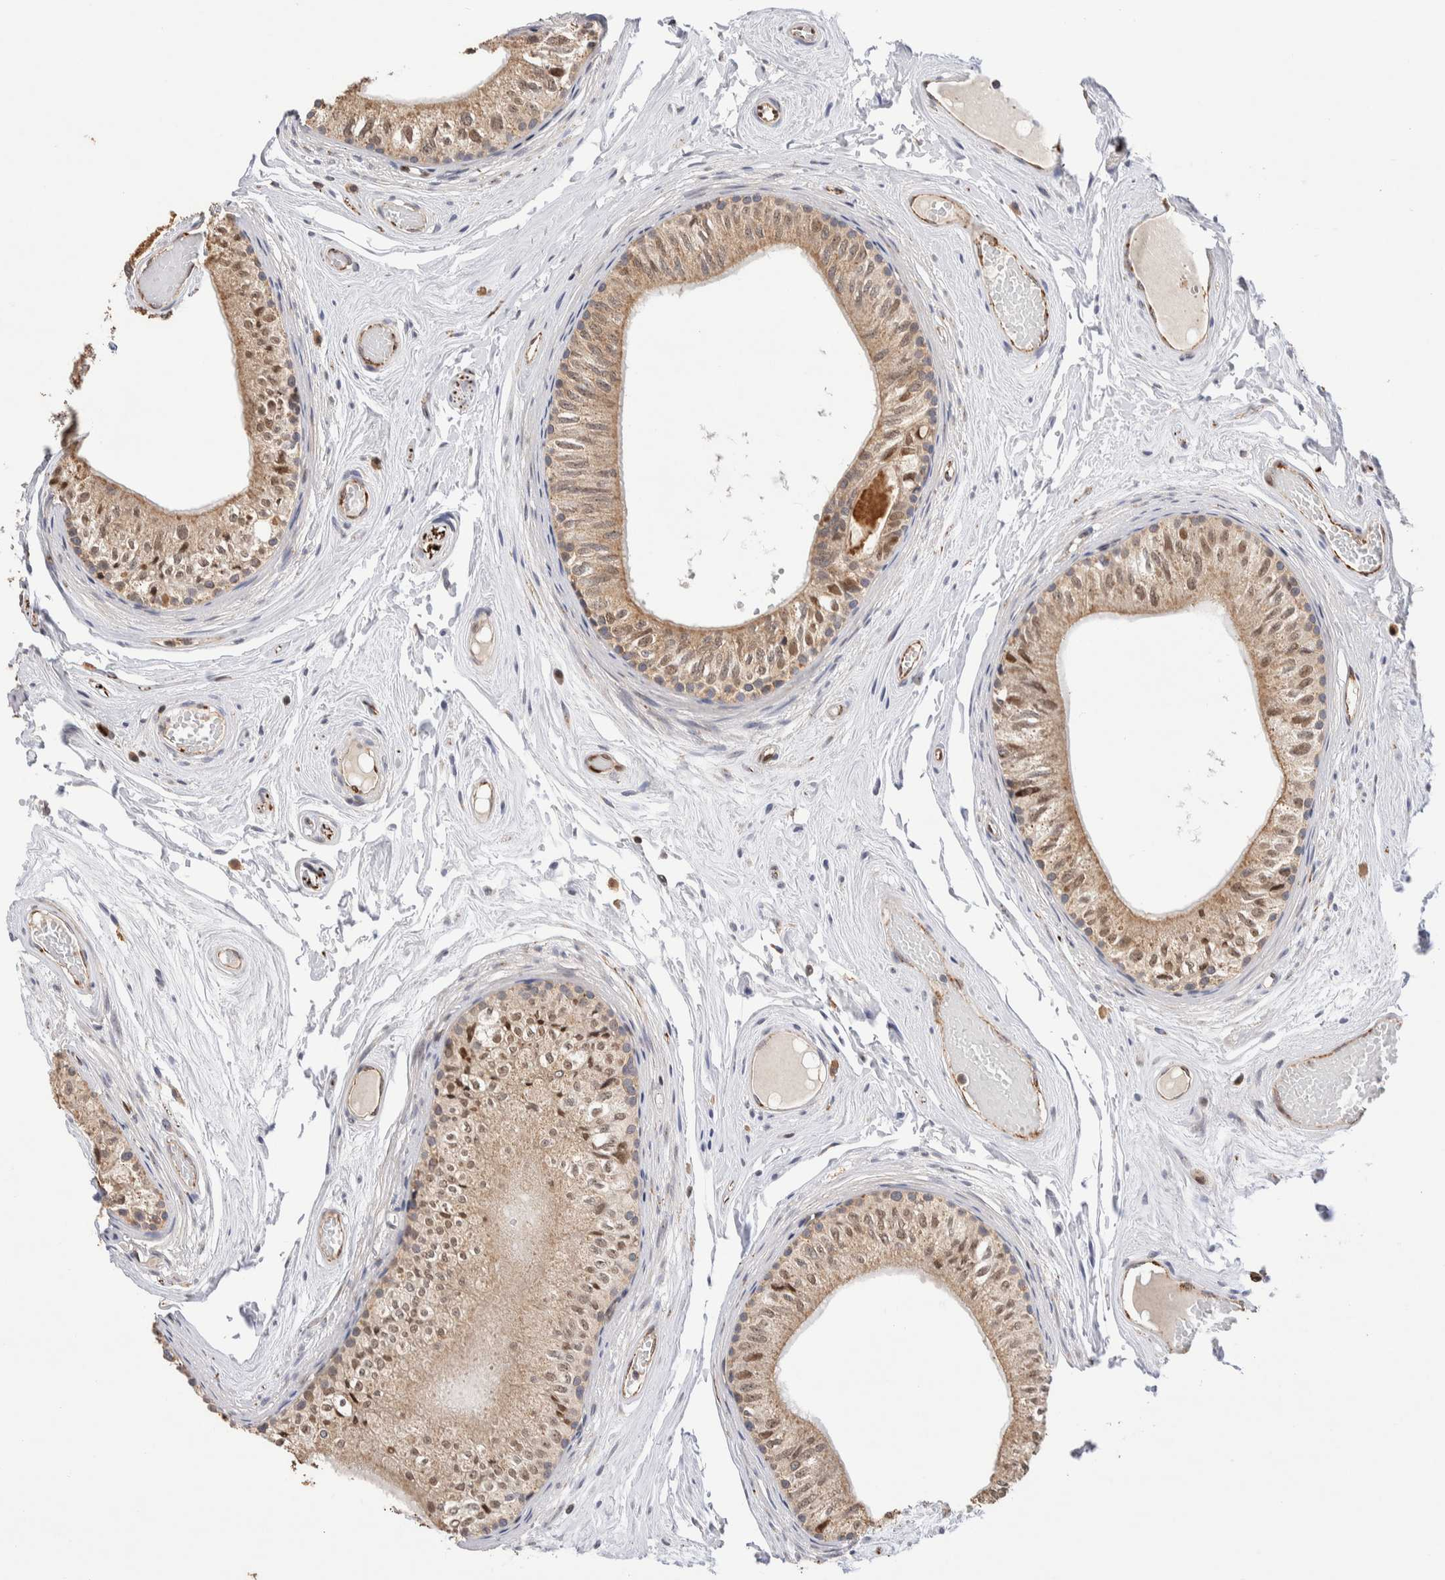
{"staining": {"intensity": "moderate", "quantity": ">75%", "location": "cytoplasmic/membranous,nuclear"}, "tissue": "epididymis", "cell_type": "Glandular cells", "image_type": "normal", "snomed": [{"axis": "morphology", "description": "Normal tissue, NOS"}, {"axis": "topography", "description": "Epididymis"}], "caption": "High-power microscopy captured an immunohistochemistry photomicrograph of unremarkable epididymis, revealing moderate cytoplasmic/membranous,nuclear positivity in approximately >75% of glandular cells. Ihc stains the protein of interest in brown and the nuclei are stained blue.", "gene": "NSMAF", "patient": {"sex": "male", "age": 79}}